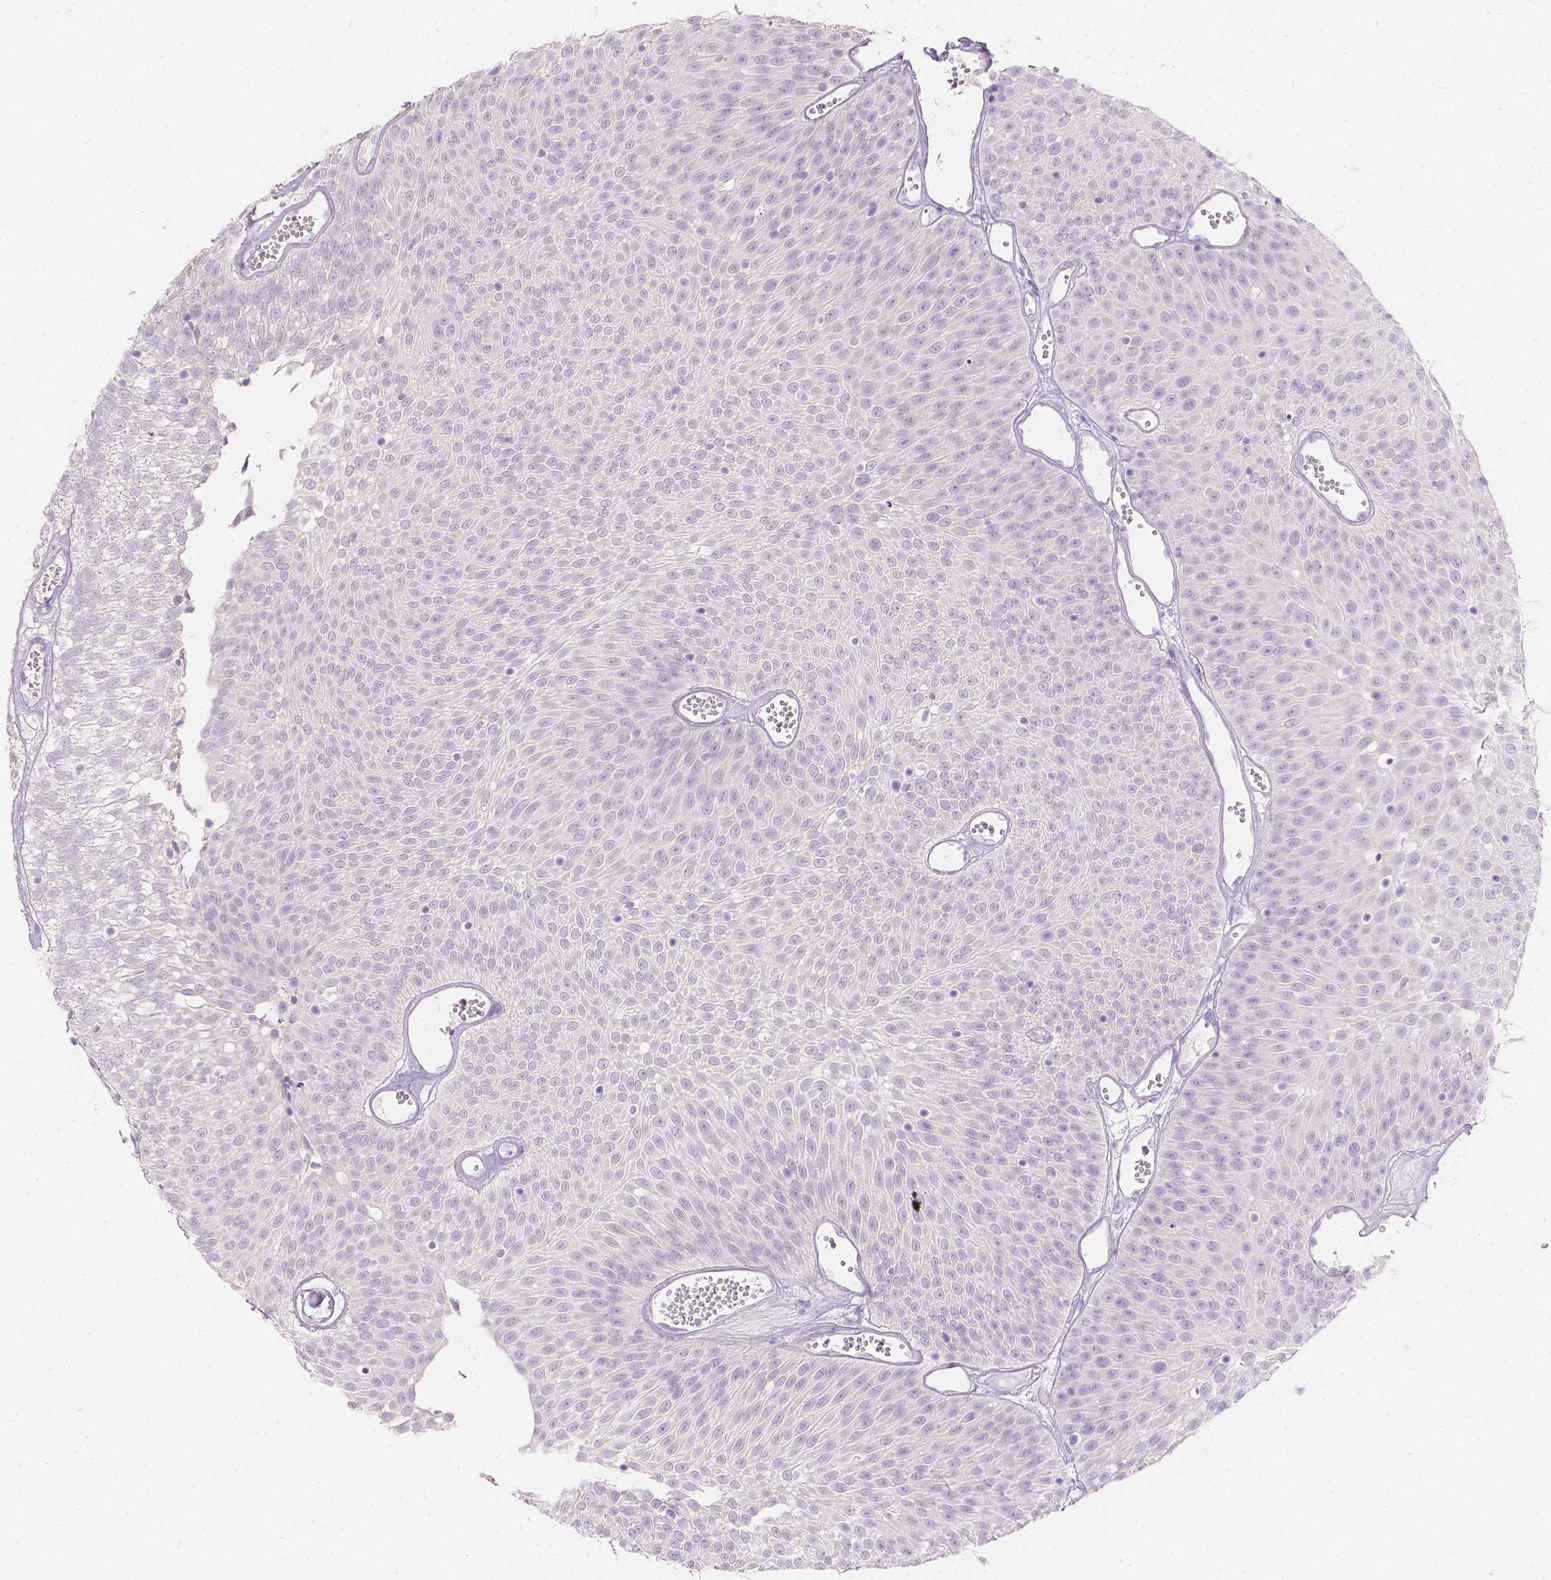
{"staining": {"intensity": "negative", "quantity": "none", "location": "none"}, "tissue": "urothelial cancer", "cell_type": "Tumor cells", "image_type": "cancer", "snomed": [{"axis": "morphology", "description": "Urothelial carcinoma, Low grade"}, {"axis": "topography", "description": "Urinary bladder"}], "caption": "Immunohistochemistry (IHC) histopathology image of neoplastic tissue: human urothelial carcinoma (low-grade) stained with DAB reveals no significant protein expression in tumor cells. (Brightfield microscopy of DAB (3,3'-diaminobenzidine) IHC at high magnification).", "gene": "HTN3", "patient": {"sex": "male", "age": 52}}